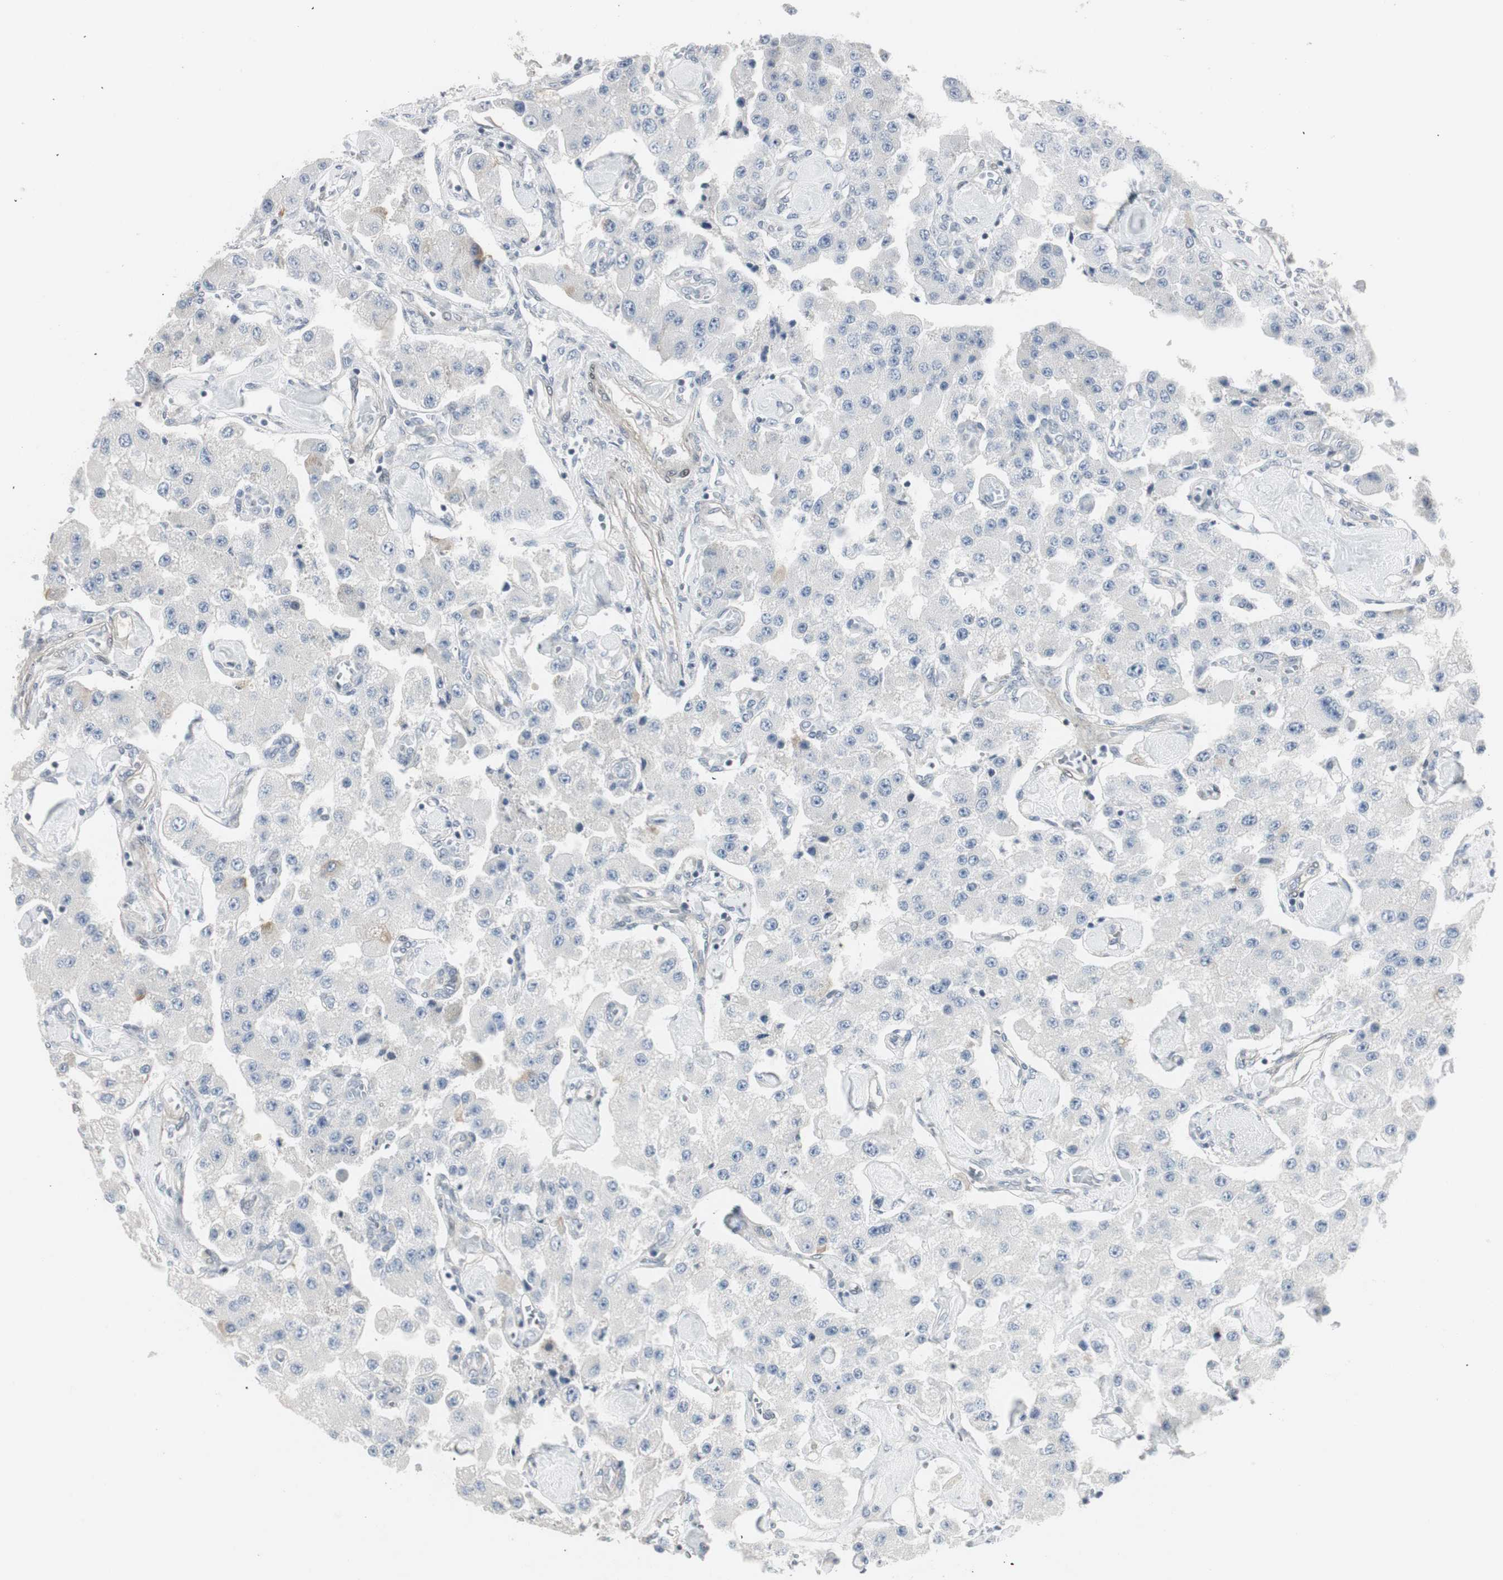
{"staining": {"intensity": "negative", "quantity": "none", "location": "none"}, "tissue": "carcinoid", "cell_type": "Tumor cells", "image_type": "cancer", "snomed": [{"axis": "morphology", "description": "Carcinoid, malignant, NOS"}, {"axis": "topography", "description": "Pancreas"}], "caption": "DAB (3,3'-diaminobenzidine) immunohistochemical staining of human carcinoid (malignant) demonstrates no significant expression in tumor cells.", "gene": "DMPK", "patient": {"sex": "male", "age": 41}}